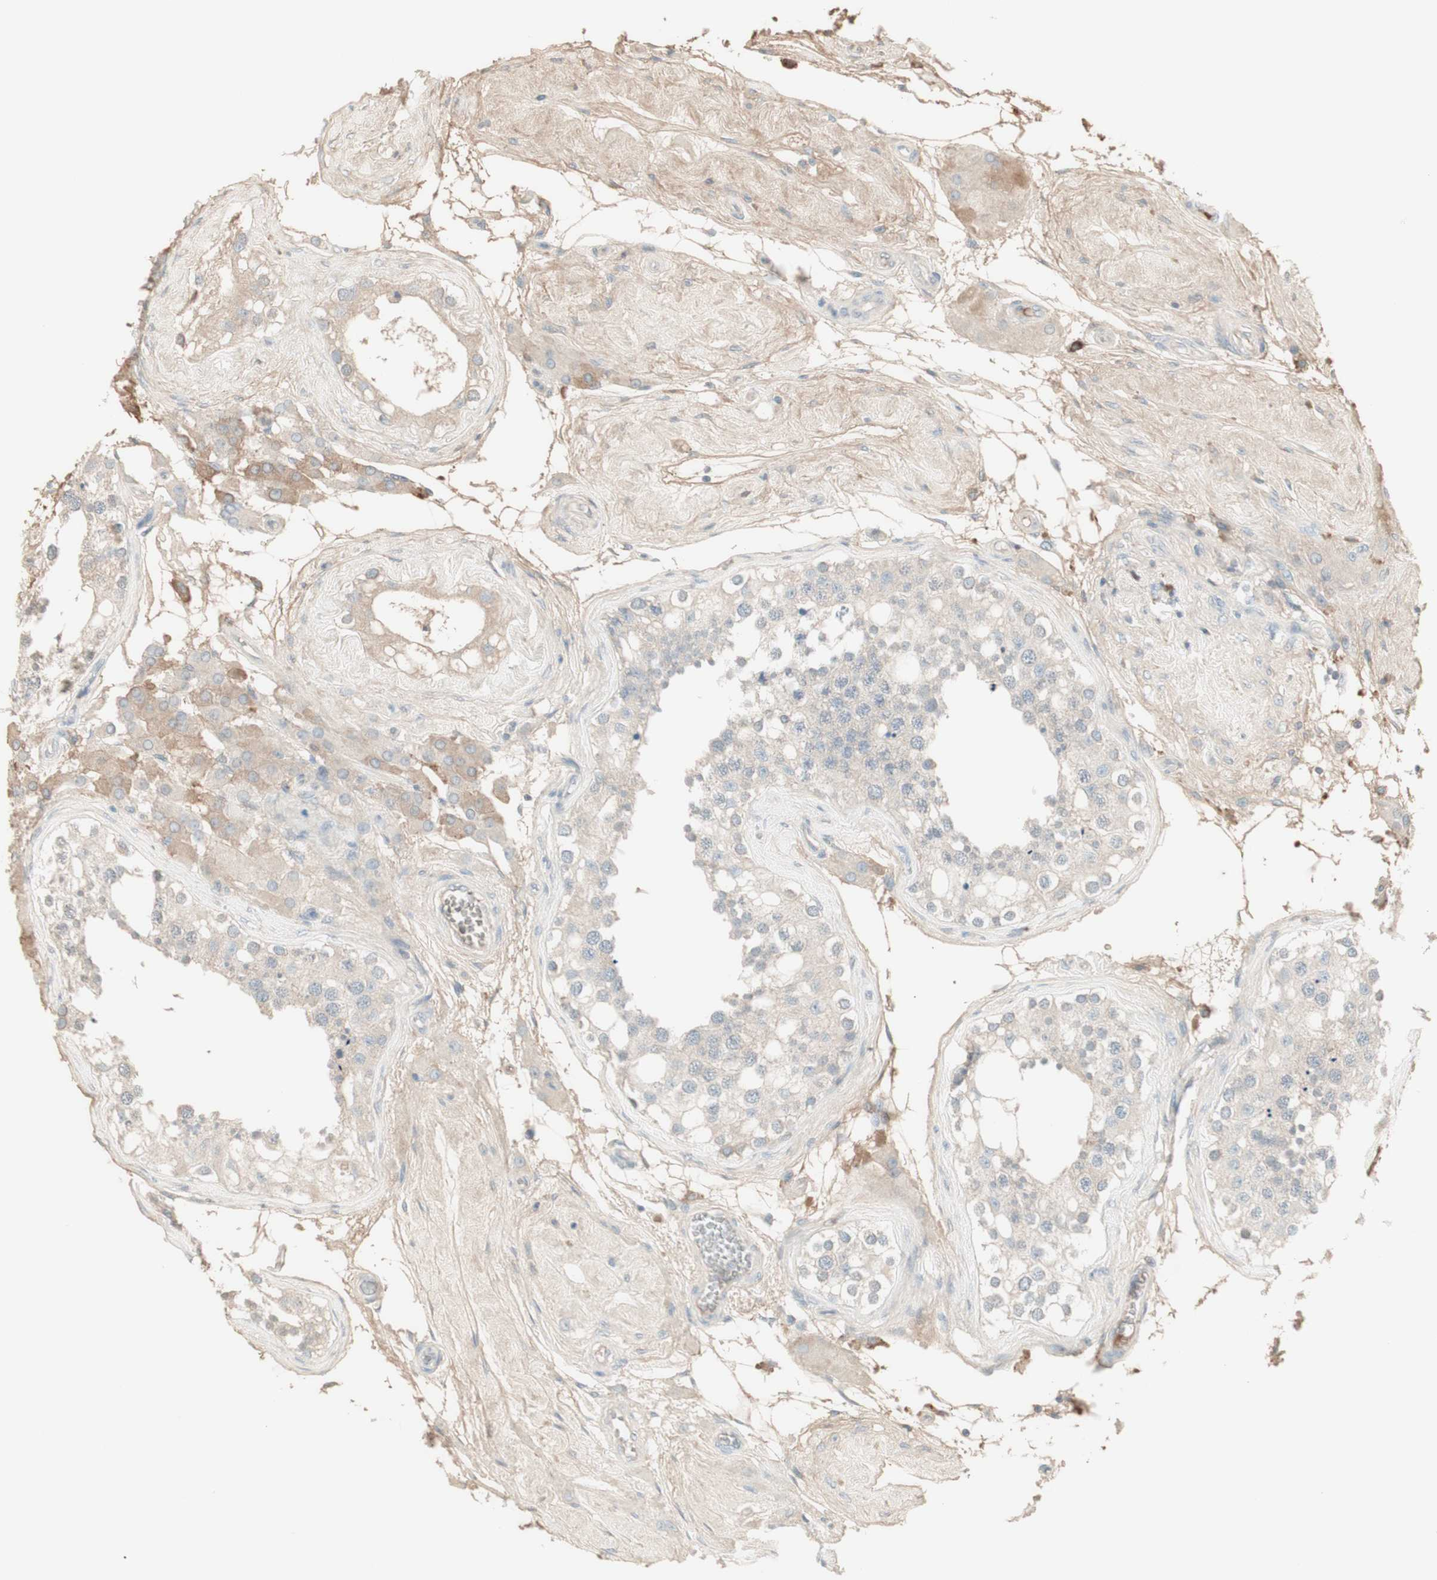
{"staining": {"intensity": "negative", "quantity": "none", "location": "none"}, "tissue": "testis", "cell_type": "Cells in seminiferous ducts", "image_type": "normal", "snomed": [{"axis": "morphology", "description": "Normal tissue, NOS"}, {"axis": "topography", "description": "Testis"}], "caption": "Immunohistochemistry (IHC) of benign testis exhibits no staining in cells in seminiferous ducts.", "gene": "IFNG", "patient": {"sex": "male", "age": 68}}